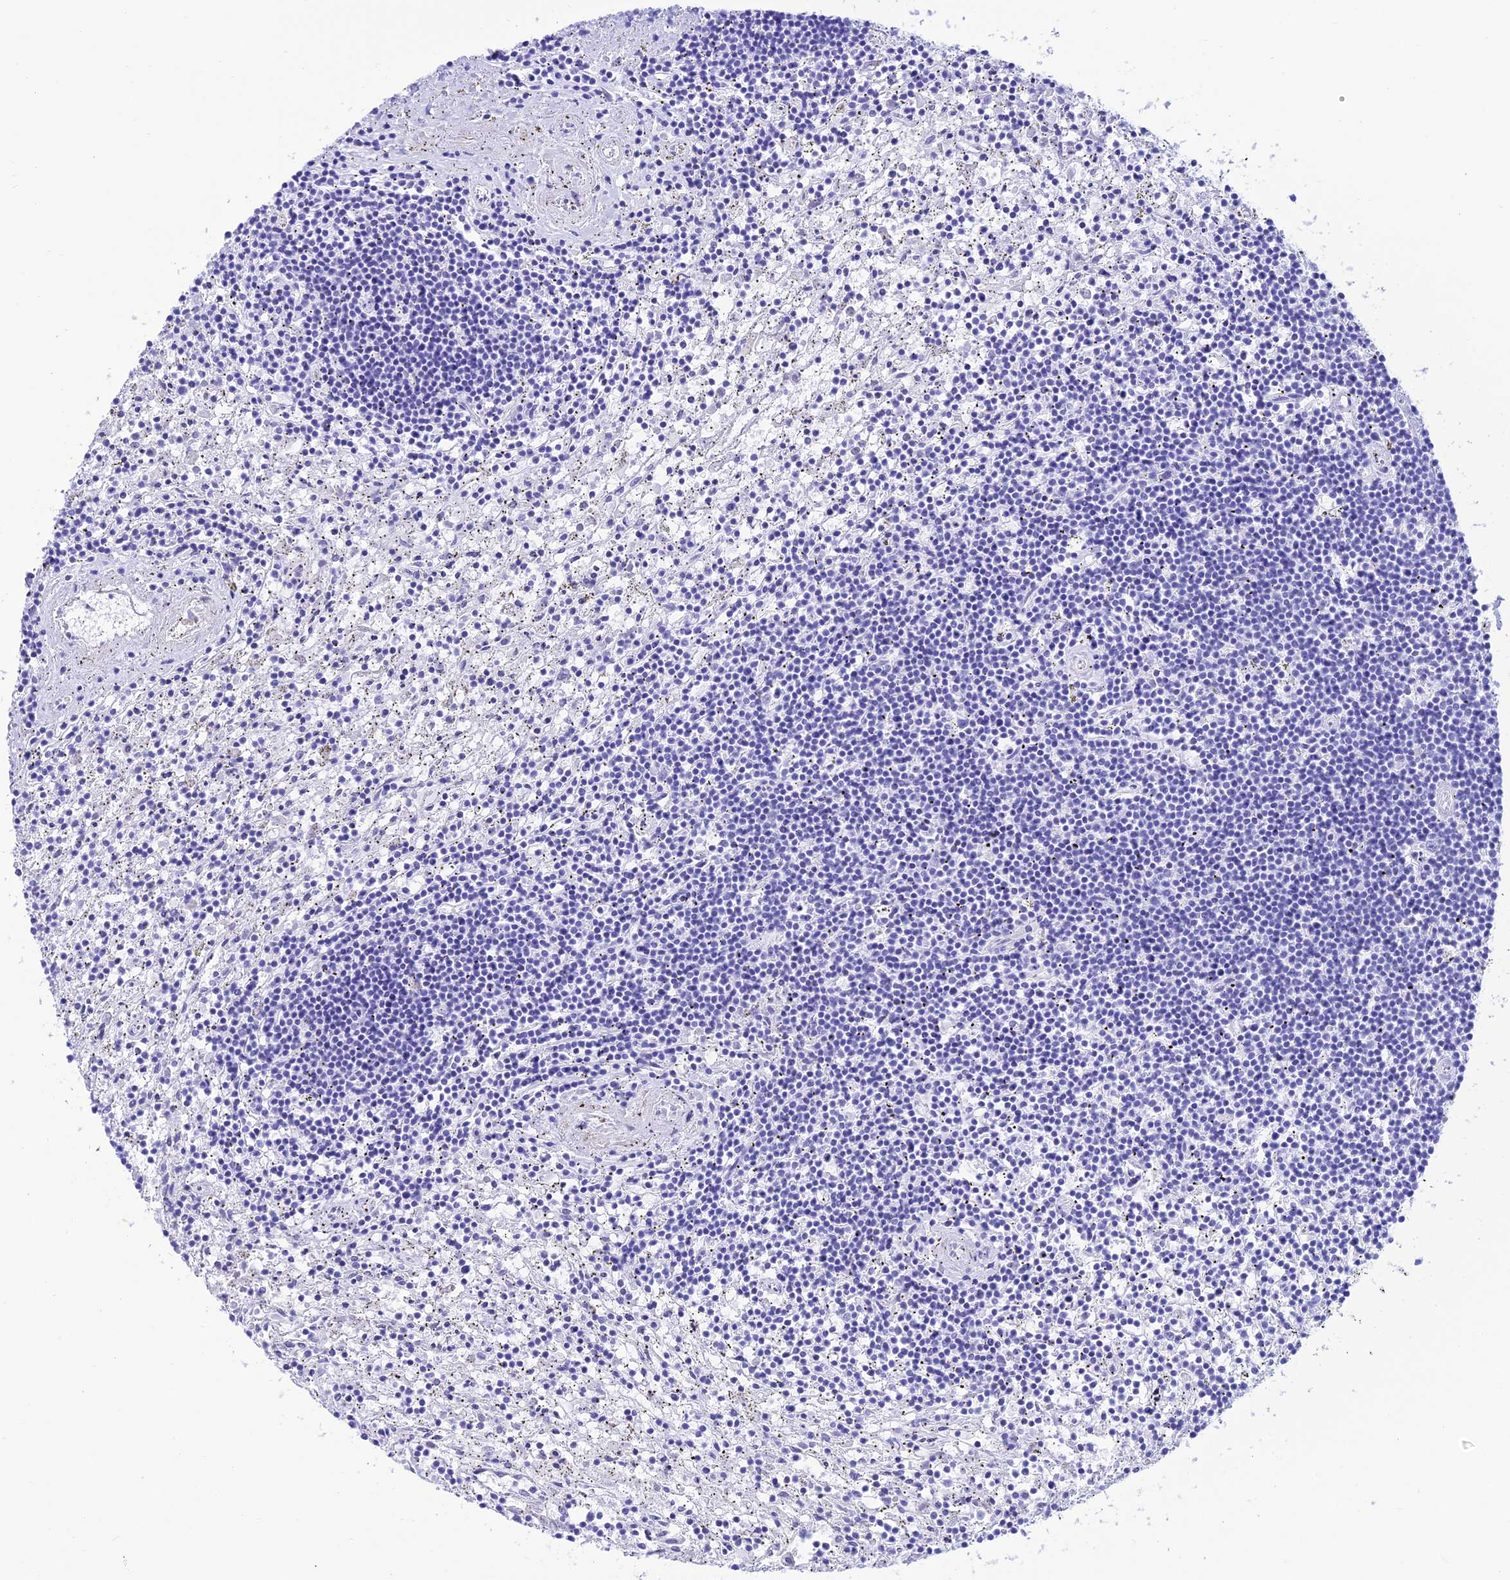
{"staining": {"intensity": "negative", "quantity": "none", "location": "none"}, "tissue": "lymphoma", "cell_type": "Tumor cells", "image_type": "cancer", "snomed": [{"axis": "morphology", "description": "Malignant lymphoma, non-Hodgkin's type, Low grade"}, {"axis": "topography", "description": "Spleen"}], "caption": "A histopathology image of lymphoma stained for a protein displays no brown staining in tumor cells.", "gene": "PRNP", "patient": {"sex": "male", "age": 76}}